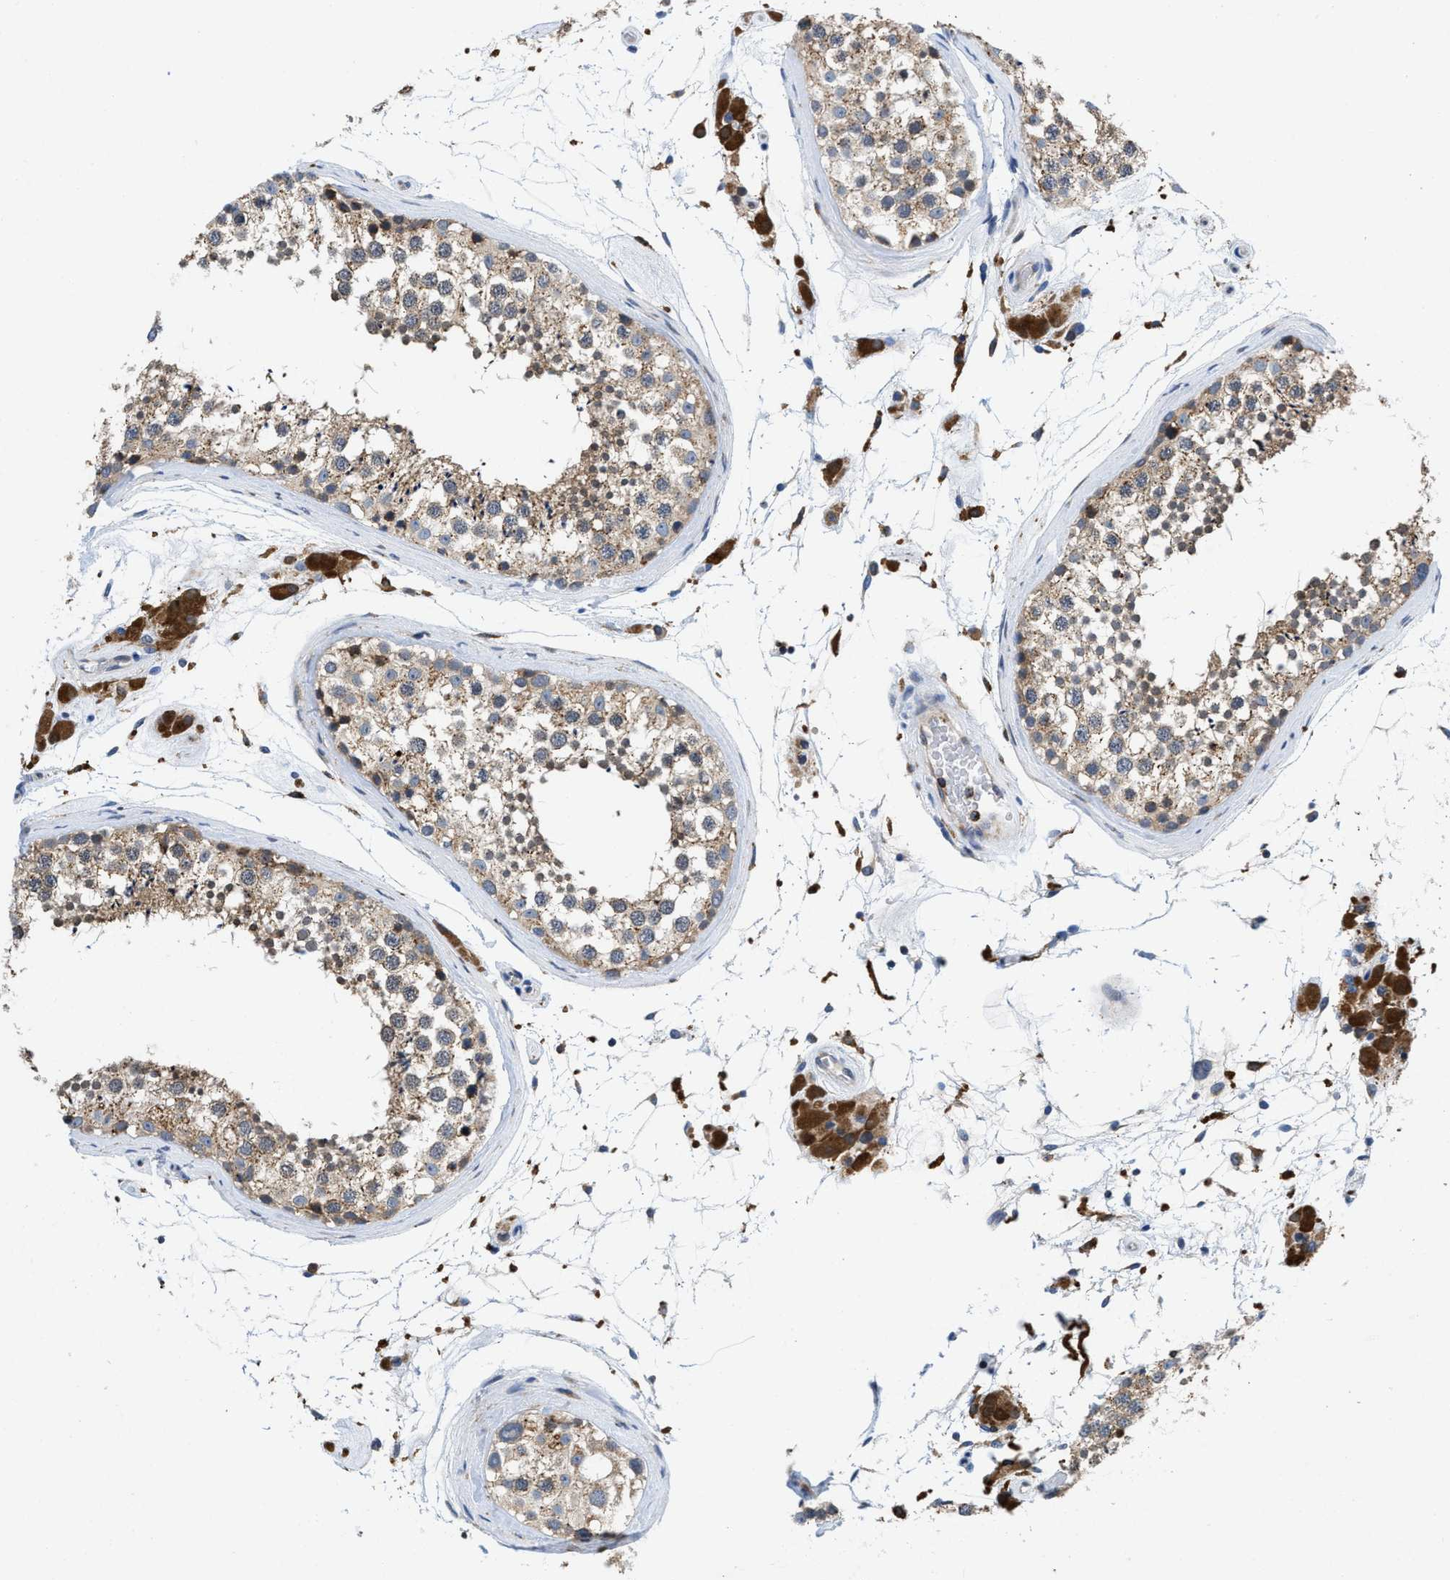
{"staining": {"intensity": "weak", "quantity": "25%-75%", "location": "cytoplasmic/membranous"}, "tissue": "testis", "cell_type": "Cells in seminiferous ducts", "image_type": "normal", "snomed": [{"axis": "morphology", "description": "Normal tissue, NOS"}, {"axis": "topography", "description": "Testis"}], "caption": "Immunohistochemical staining of benign human testis displays low levels of weak cytoplasmic/membranous positivity in approximately 25%-75% of cells in seminiferous ducts.", "gene": "ENPP4", "patient": {"sex": "male", "age": 46}}